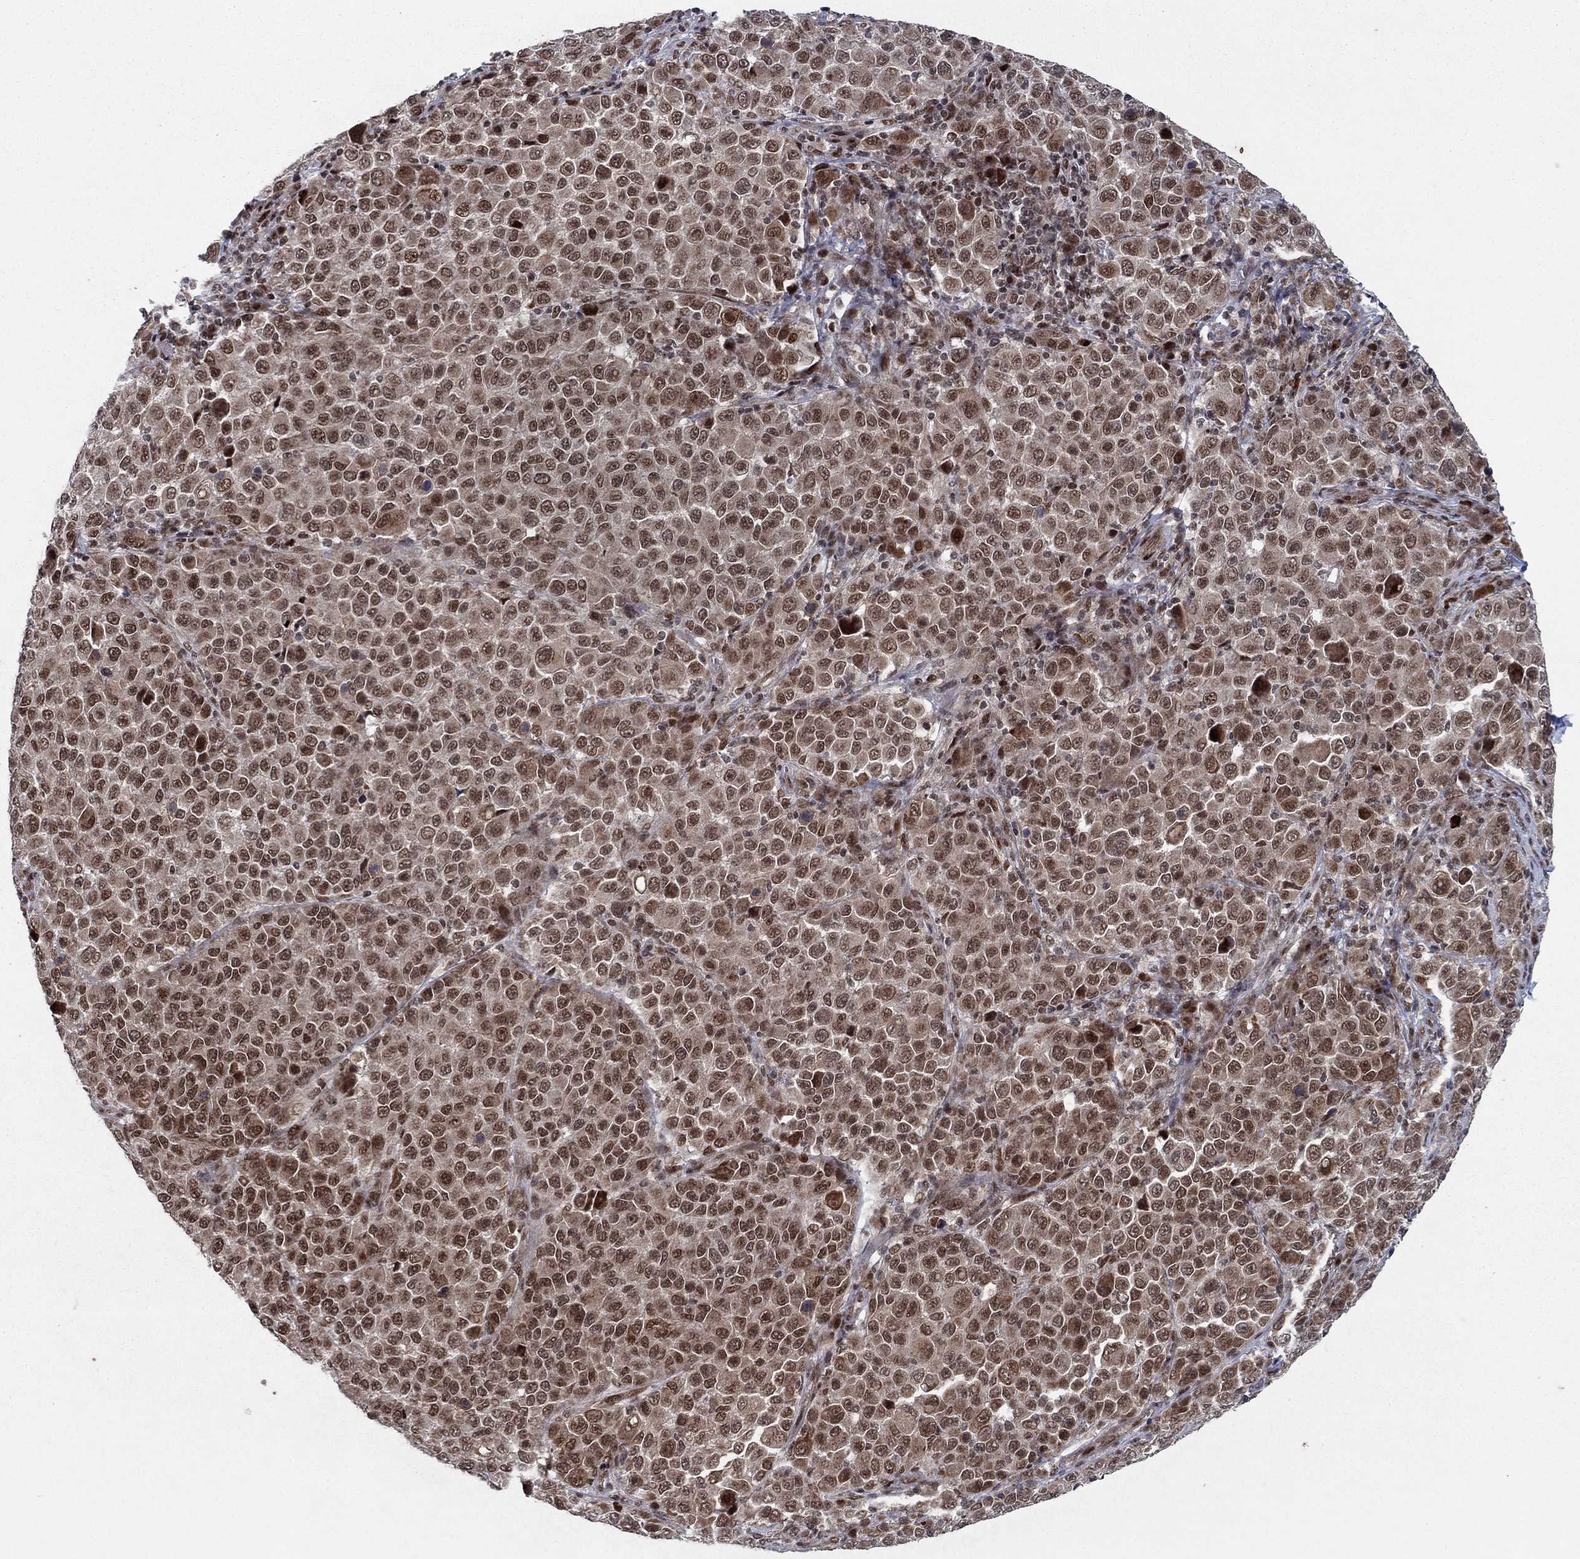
{"staining": {"intensity": "moderate", "quantity": ">75%", "location": "nuclear"}, "tissue": "melanoma", "cell_type": "Tumor cells", "image_type": "cancer", "snomed": [{"axis": "morphology", "description": "Malignant melanoma, NOS"}, {"axis": "topography", "description": "Skin"}], "caption": "Immunohistochemistry (IHC) micrograph of neoplastic tissue: human melanoma stained using immunohistochemistry (IHC) demonstrates medium levels of moderate protein expression localized specifically in the nuclear of tumor cells, appearing as a nuclear brown color.", "gene": "PRICKLE4", "patient": {"sex": "female", "age": 57}}